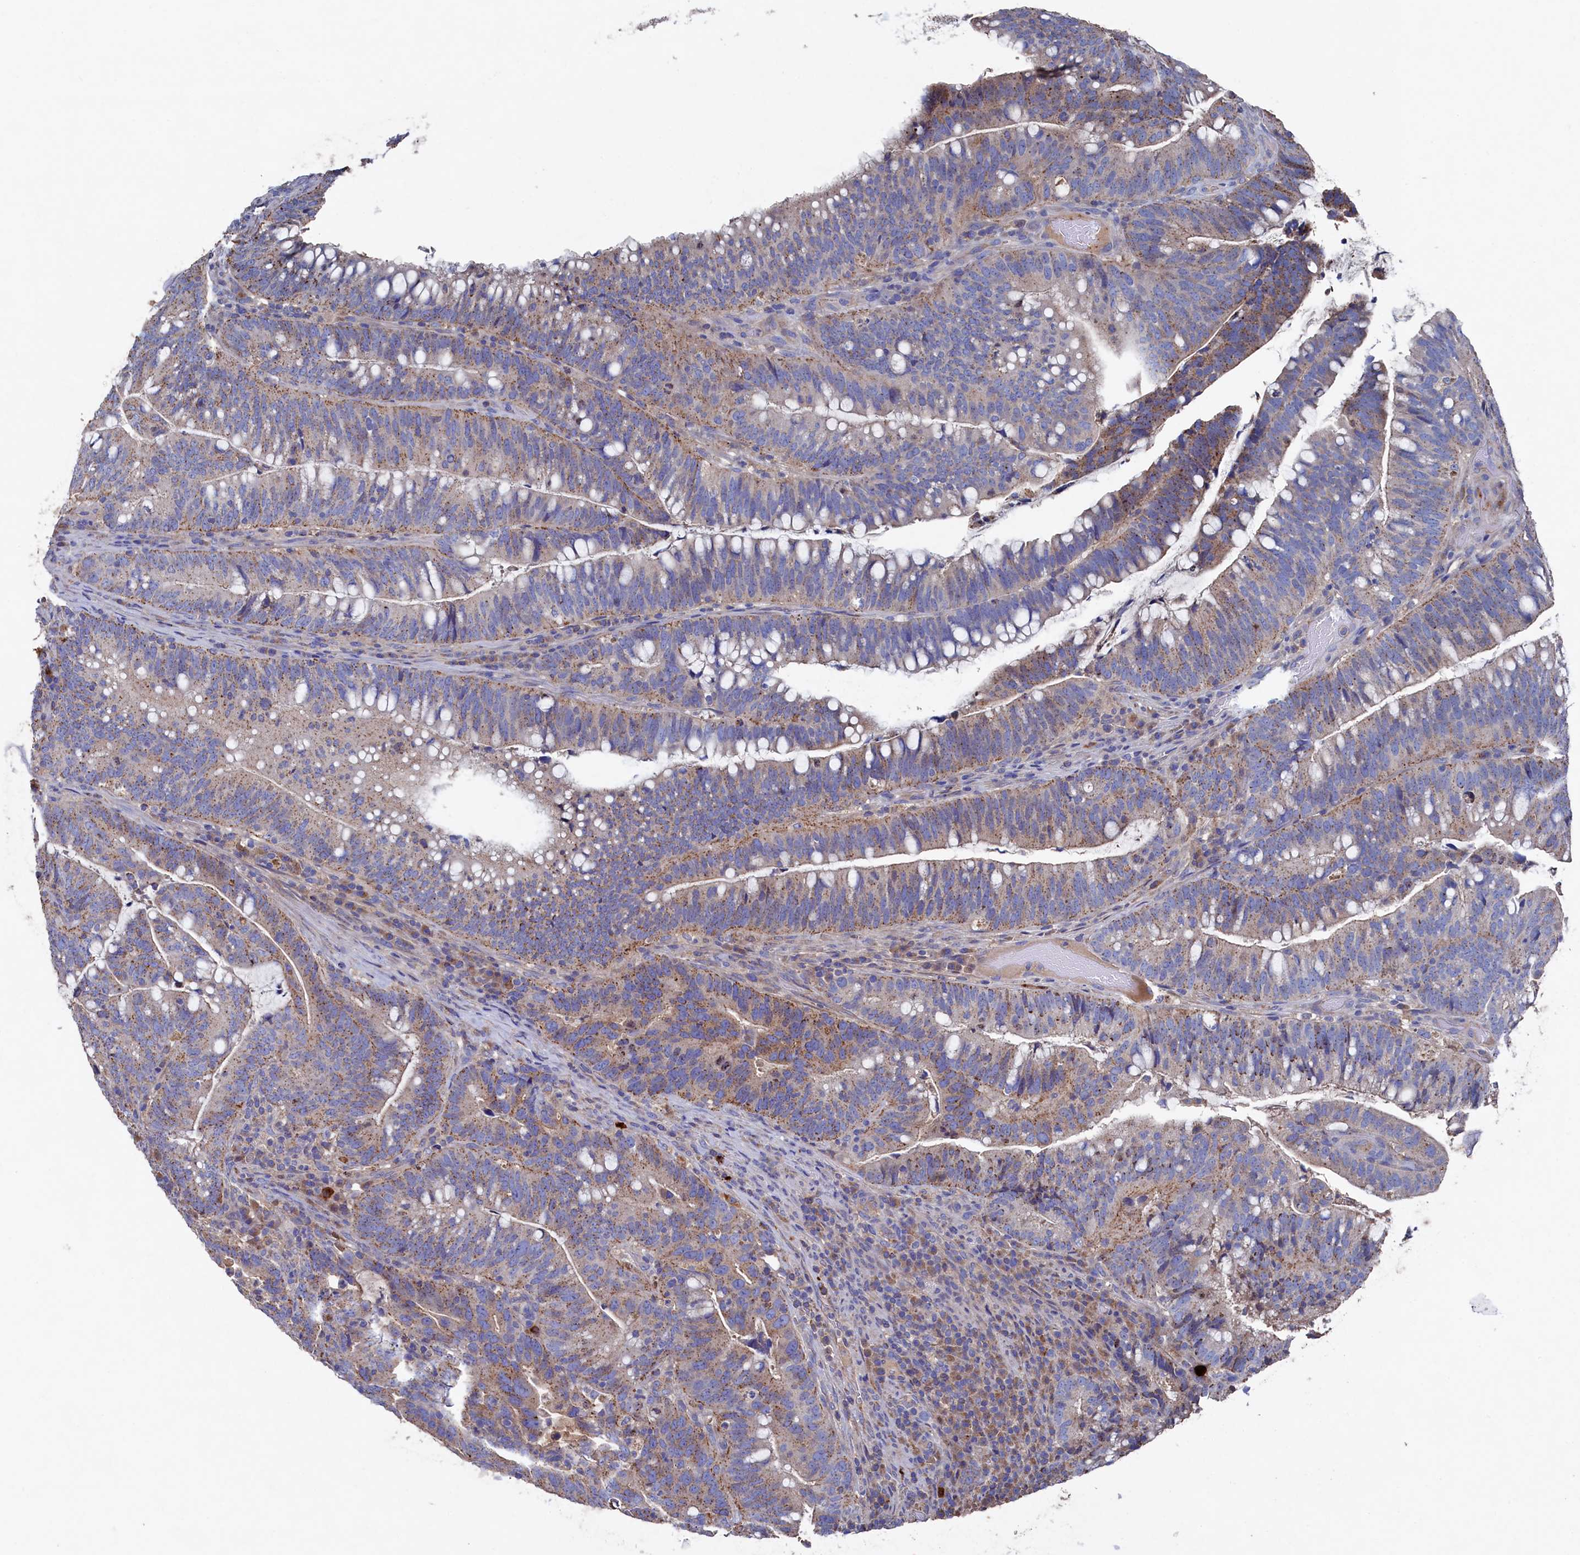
{"staining": {"intensity": "moderate", "quantity": ">75%", "location": "cytoplasmic/membranous"}, "tissue": "colorectal cancer", "cell_type": "Tumor cells", "image_type": "cancer", "snomed": [{"axis": "morphology", "description": "Adenocarcinoma, NOS"}, {"axis": "topography", "description": "Colon"}], "caption": "Immunohistochemical staining of human colorectal cancer displays medium levels of moderate cytoplasmic/membranous positivity in approximately >75% of tumor cells.", "gene": "TK2", "patient": {"sex": "female", "age": 66}}